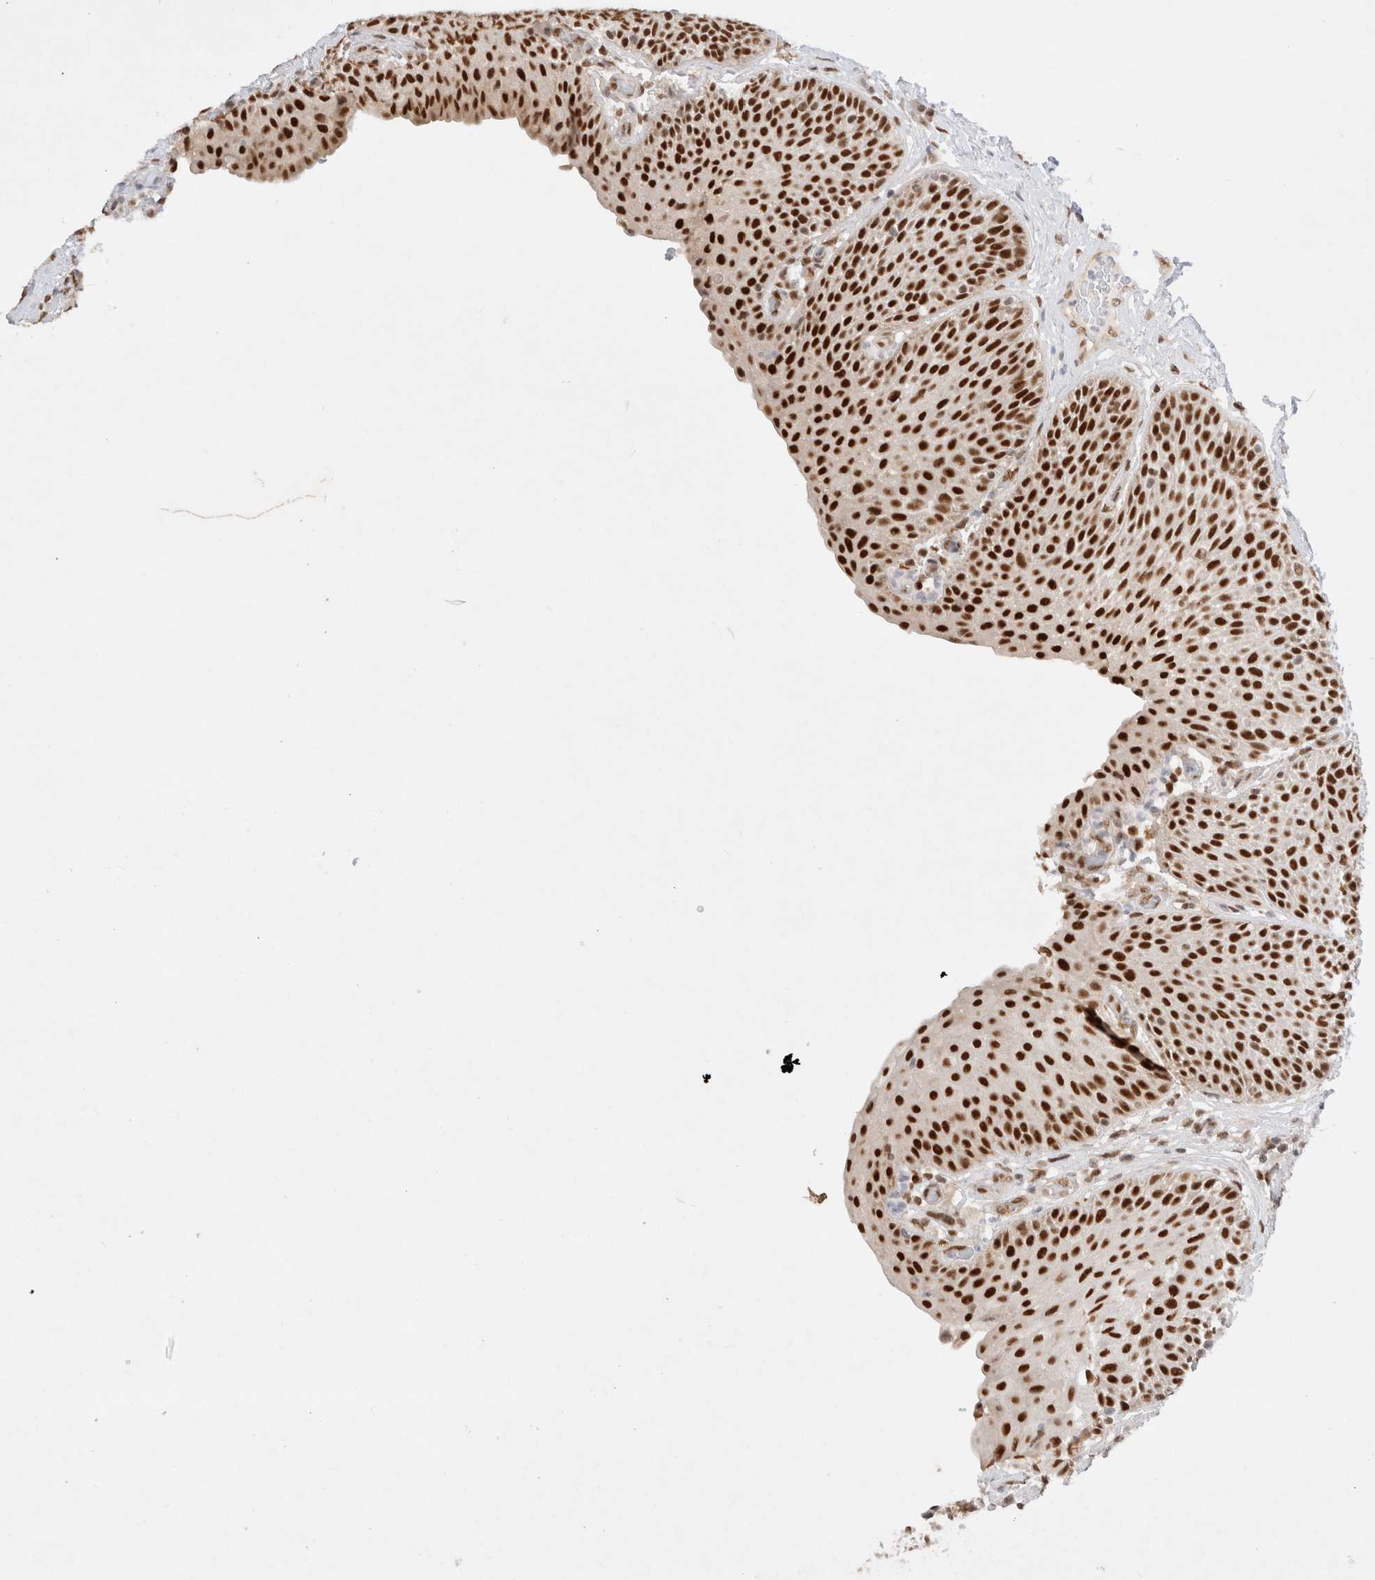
{"staining": {"intensity": "strong", "quantity": ">75%", "location": "nuclear"}, "tissue": "urinary bladder", "cell_type": "Urothelial cells", "image_type": "normal", "snomed": [{"axis": "morphology", "description": "Normal tissue, NOS"}, {"axis": "topography", "description": "Urinary bladder"}], "caption": "Urinary bladder stained for a protein (brown) demonstrates strong nuclear positive expression in about >75% of urothelial cells.", "gene": "GTF2I", "patient": {"sex": "female", "age": 62}}